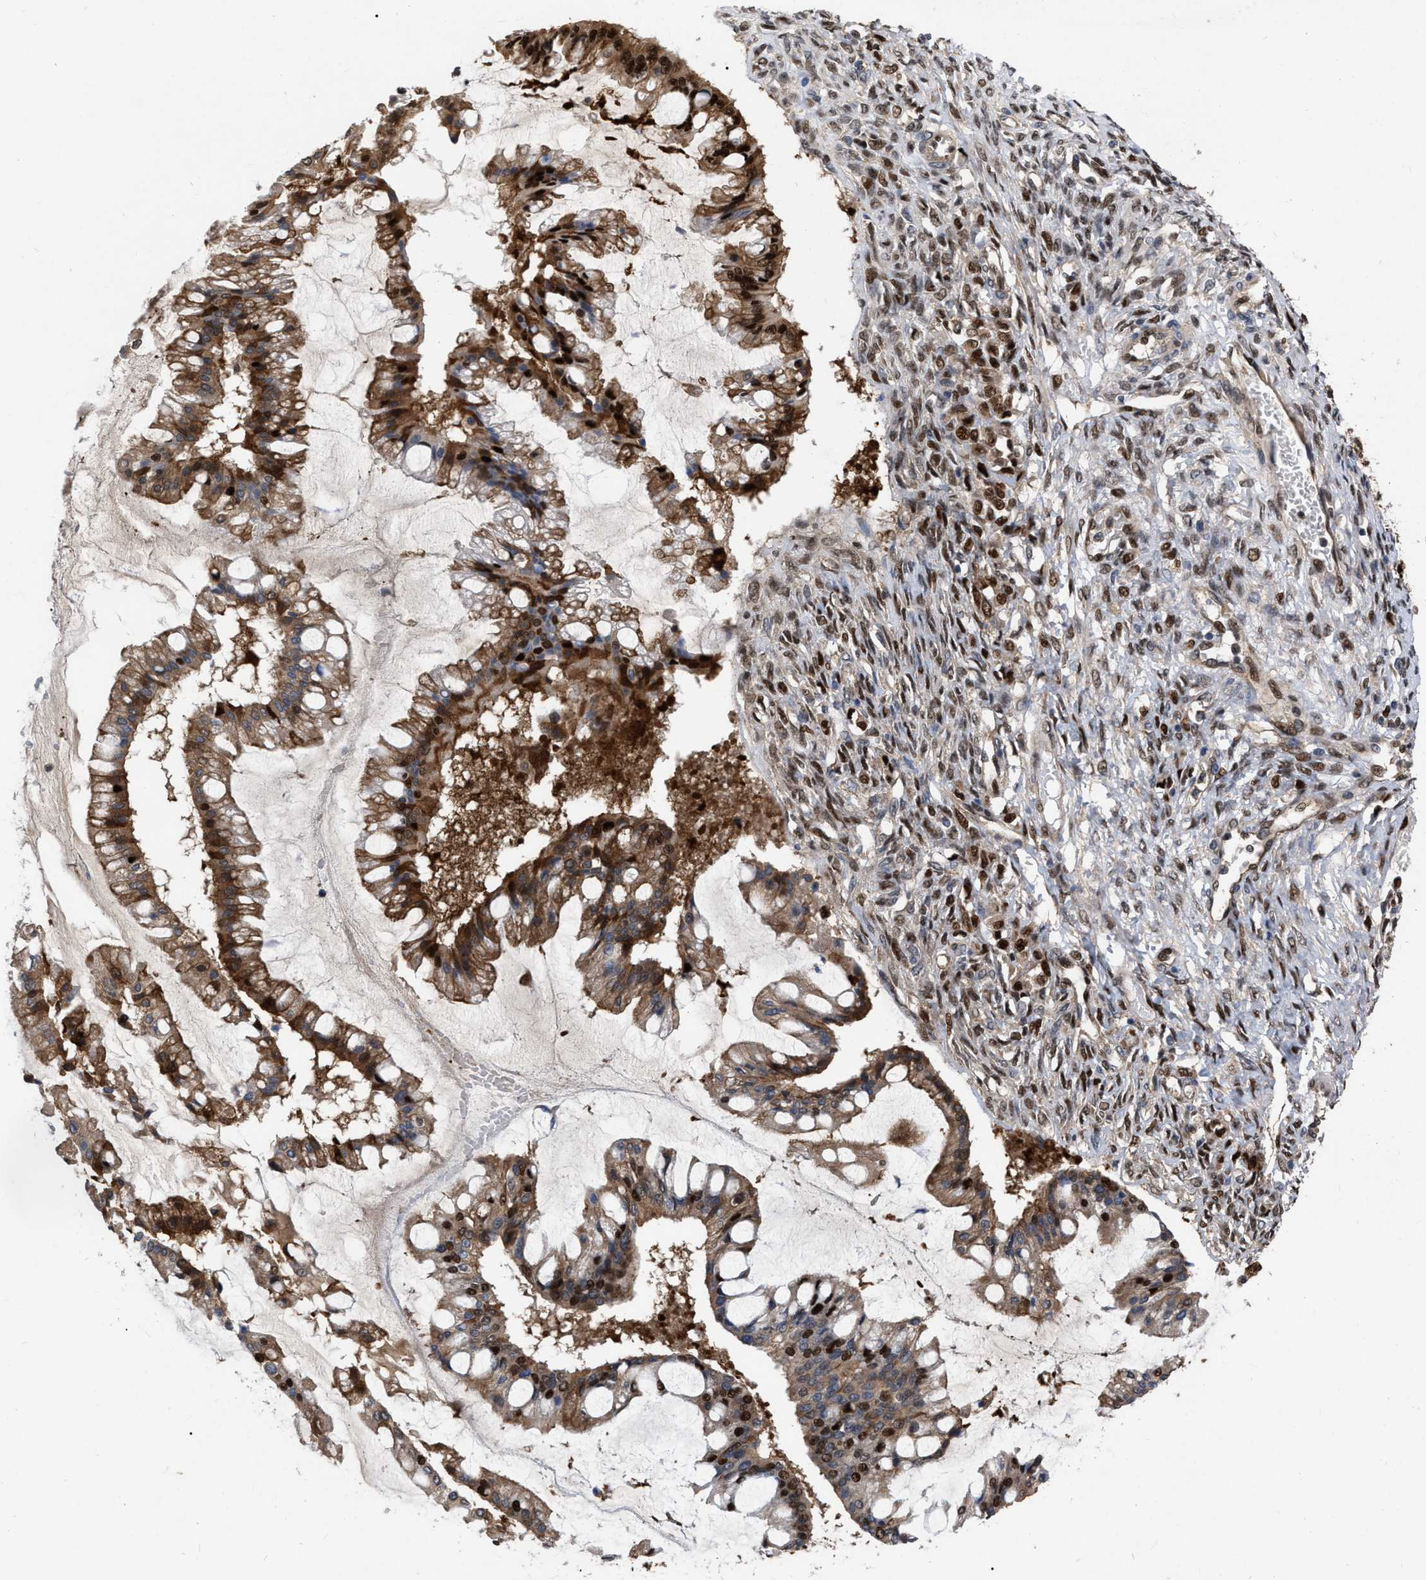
{"staining": {"intensity": "strong", "quantity": ">75%", "location": "cytoplasmic/membranous,nuclear"}, "tissue": "ovarian cancer", "cell_type": "Tumor cells", "image_type": "cancer", "snomed": [{"axis": "morphology", "description": "Cystadenocarcinoma, mucinous, NOS"}, {"axis": "topography", "description": "Ovary"}], "caption": "Immunohistochemistry (IHC) of human ovarian cancer (mucinous cystadenocarcinoma) demonstrates high levels of strong cytoplasmic/membranous and nuclear positivity in about >75% of tumor cells.", "gene": "MDM4", "patient": {"sex": "female", "age": 73}}